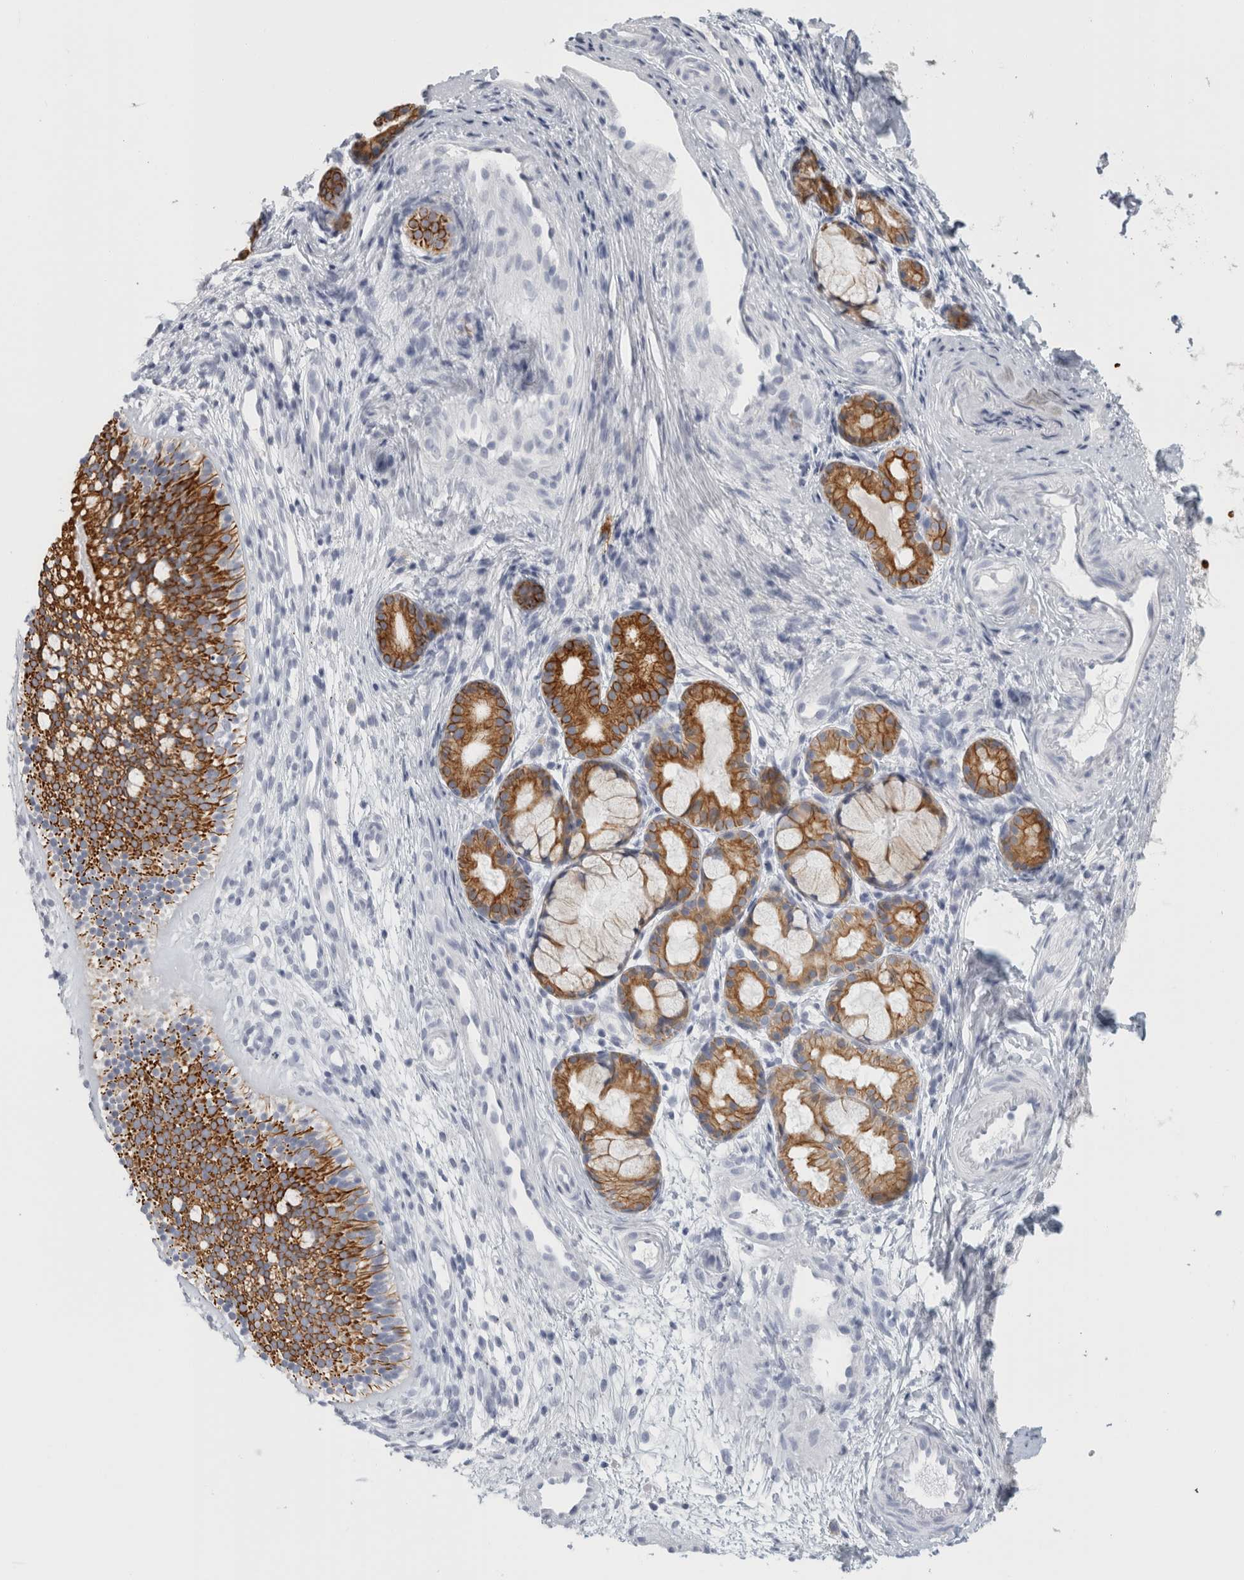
{"staining": {"intensity": "strong", "quantity": "25%-75%", "location": "cytoplasmic/membranous"}, "tissue": "nasopharynx", "cell_type": "Respiratory epithelial cells", "image_type": "normal", "snomed": [{"axis": "morphology", "description": "Normal tissue, NOS"}, {"axis": "morphology", "description": "Inflammation, NOS"}, {"axis": "topography", "description": "Nasopharynx"}], "caption": "Strong cytoplasmic/membranous expression for a protein is seen in about 25%-75% of respiratory epithelial cells of normal nasopharynx using immunohistochemistry (IHC).", "gene": "SLC28A3", "patient": {"sex": "female", "age": 19}}